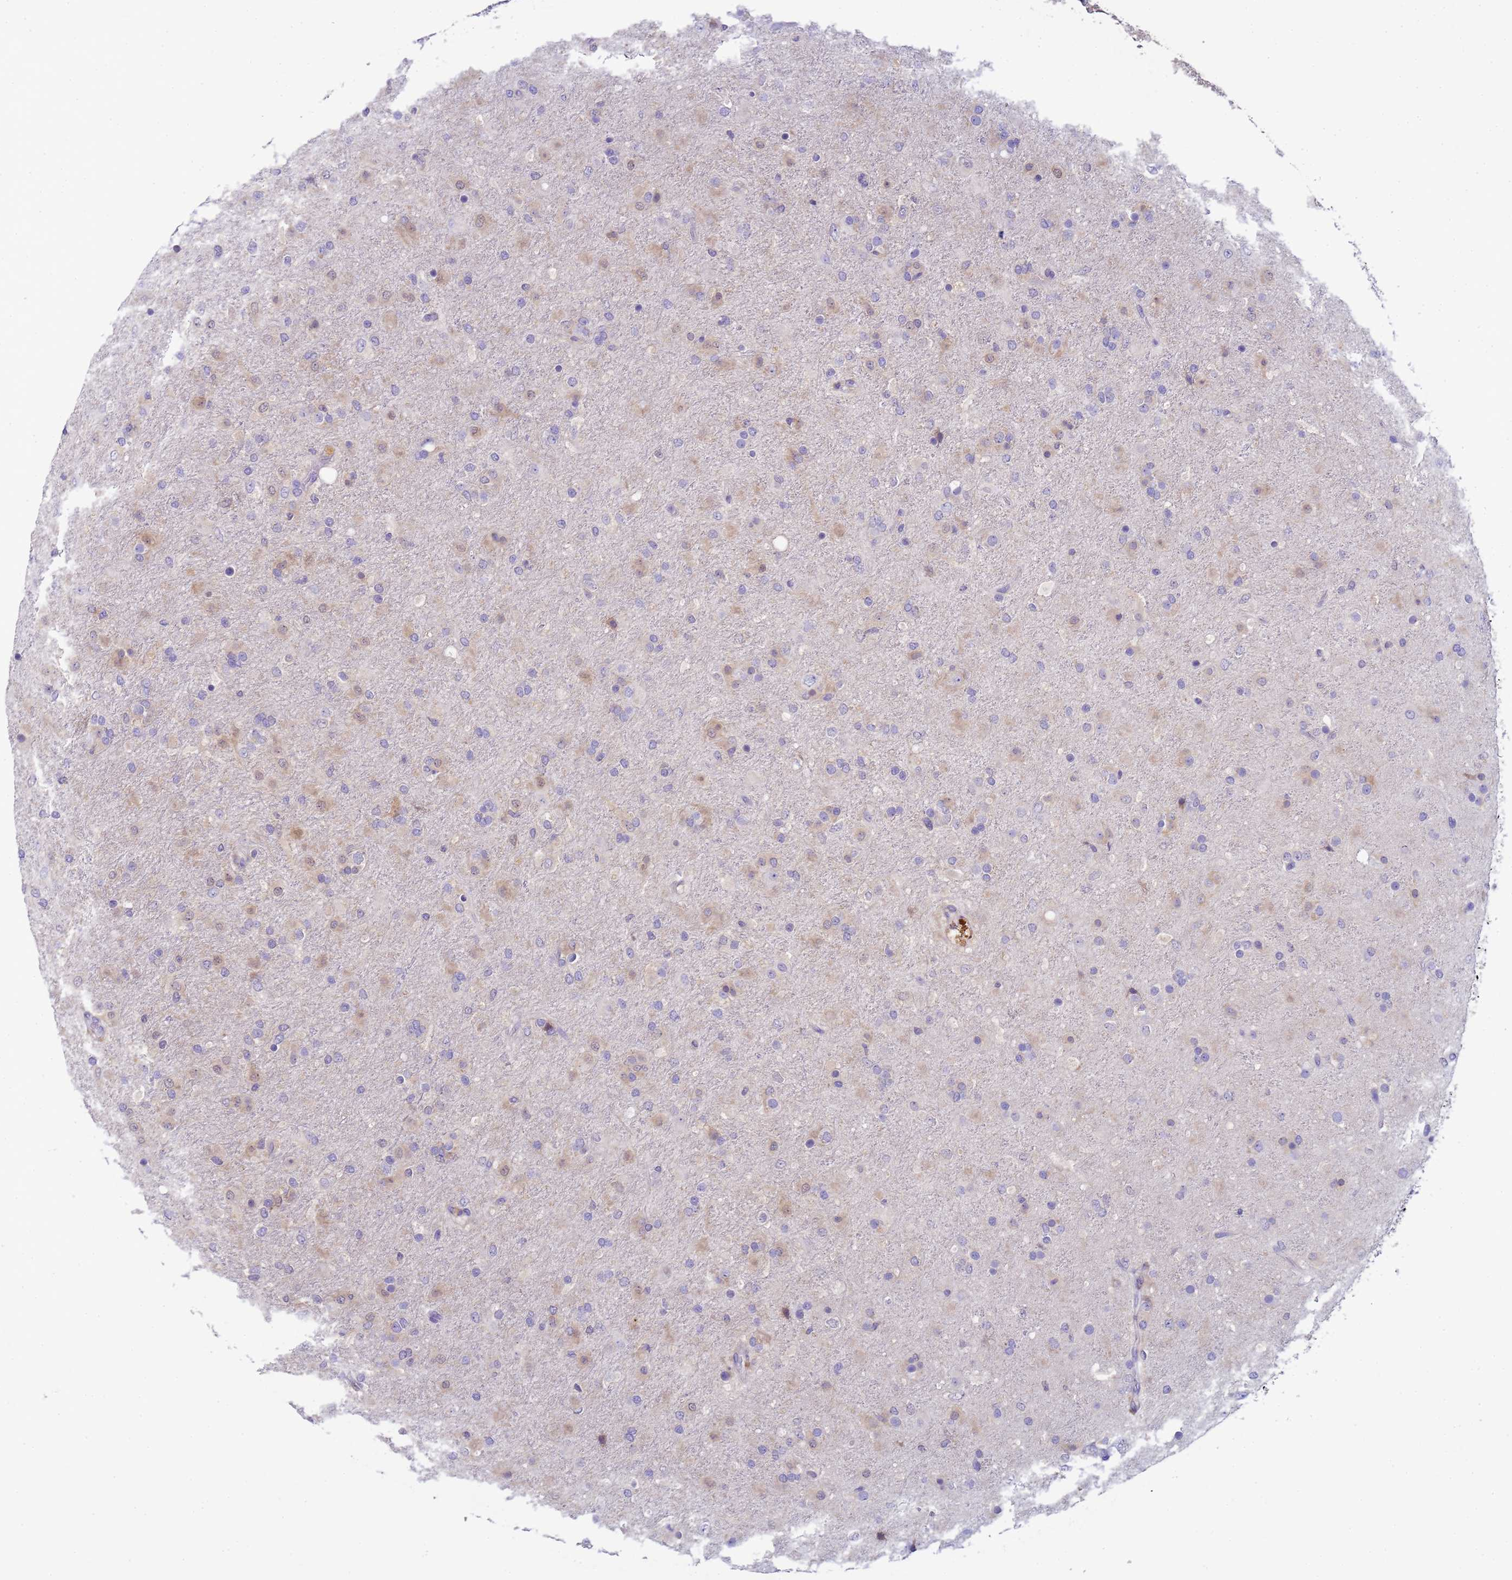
{"staining": {"intensity": "weak", "quantity": "<25%", "location": "cytoplasmic/membranous,nuclear"}, "tissue": "glioma", "cell_type": "Tumor cells", "image_type": "cancer", "snomed": [{"axis": "morphology", "description": "Glioma, malignant, Low grade"}, {"axis": "topography", "description": "Brain"}], "caption": "DAB immunohistochemical staining of human glioma reveals no significant expression in tumor cells.", "gene": "KLHL13", "patient": {"sex": "male", "age": 65}}